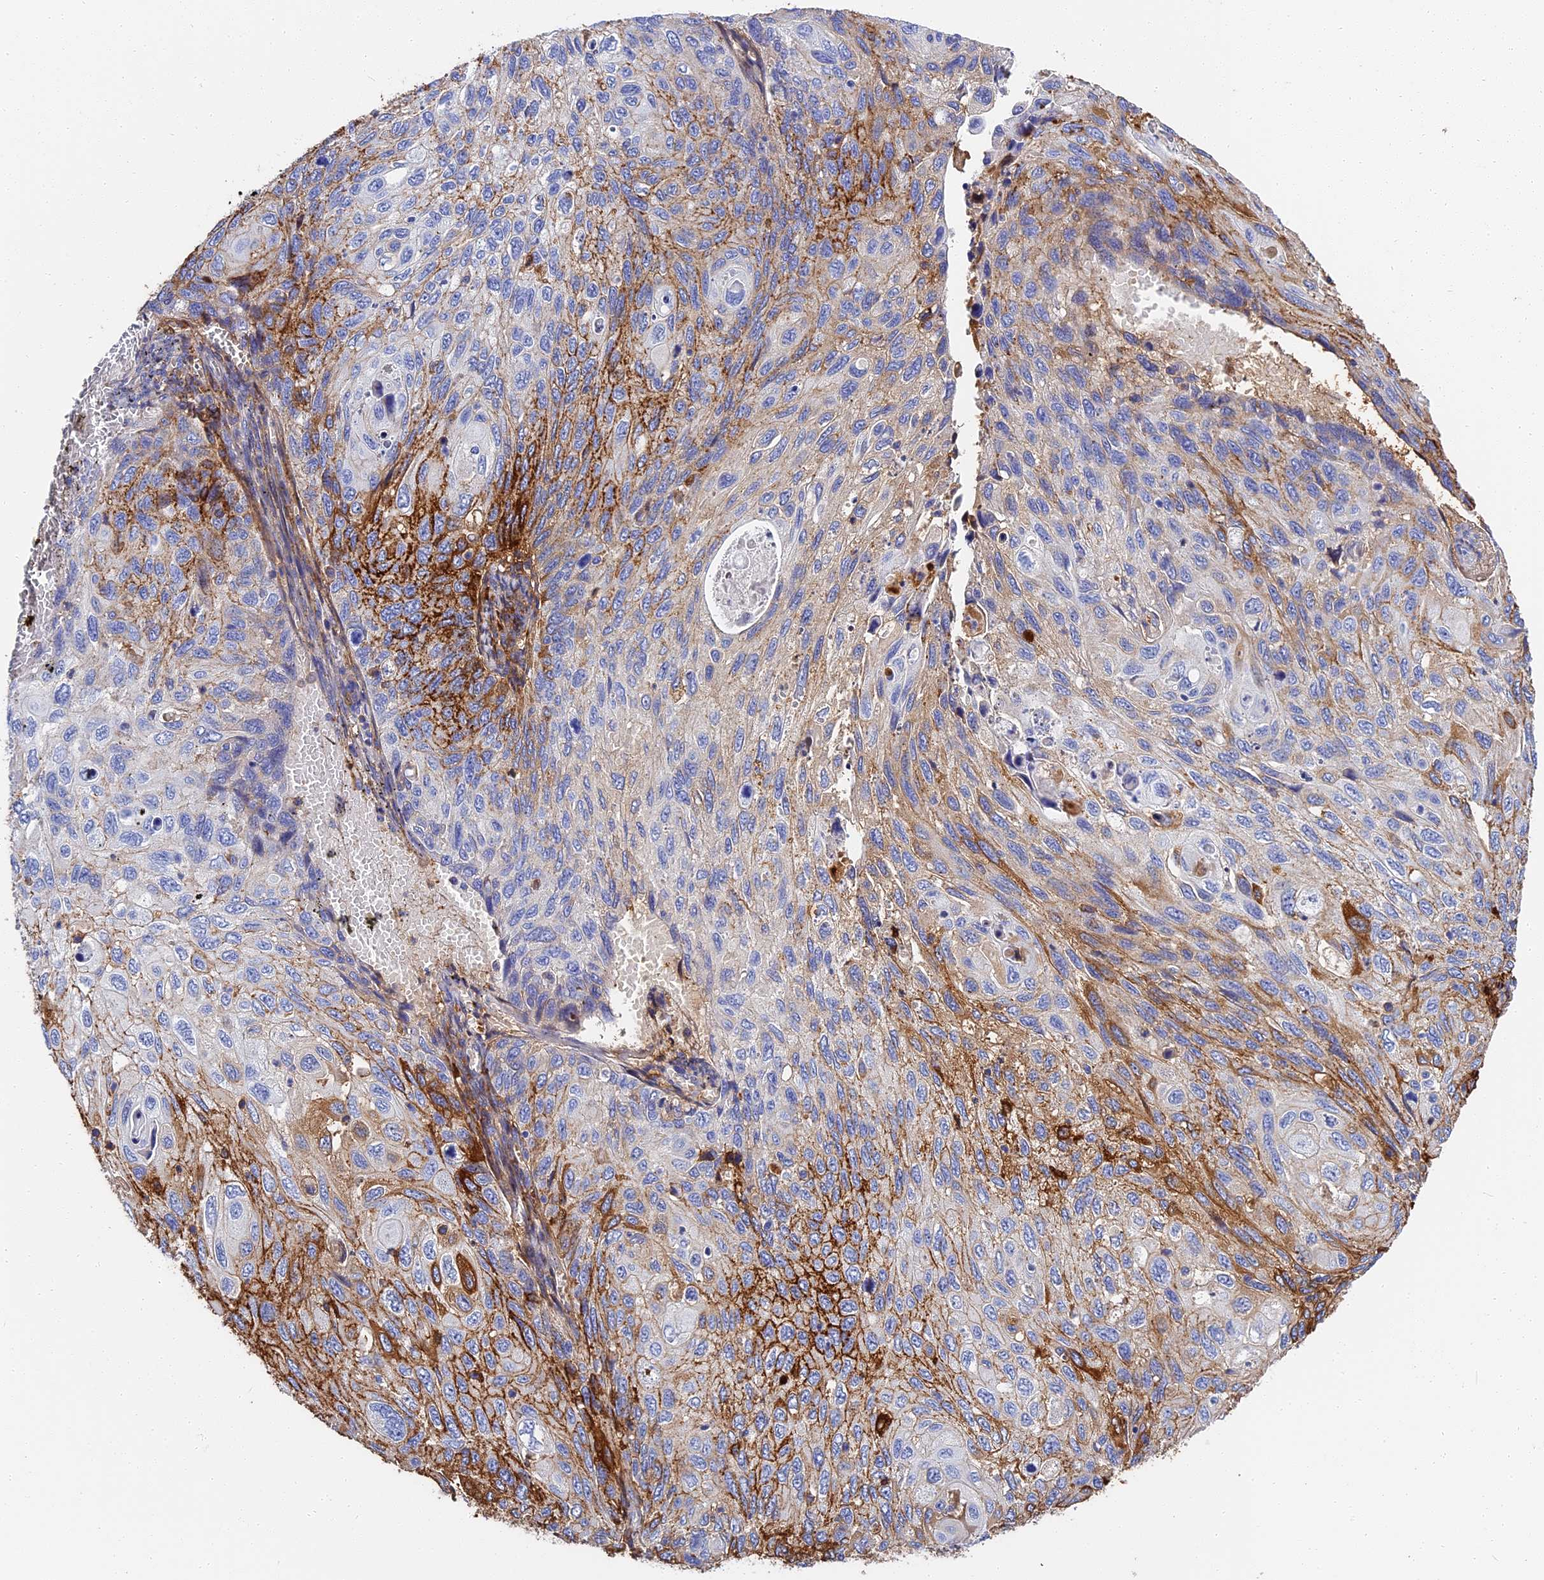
{"staining": {"intensity": "moderate", "quantity": "25%-75%", "location": "cytoplasmic/membranous"}, "tissue": "cervical cancer", "cell_type": "Tumor cells", "image_type": "cancer", "snomed": [{"axis": "morphology", "description": "Squamous cell carcinoma, NOS"}, {"axis": "topography", "description": "Cervix"}], "caption": "Human cervical cancer (squamous cell carcinoma) stained for a protein (brown) displays moderate cytoplasmic/membranous positive staining in approximately 25%-75% of tumor cells.", "gene": "ITIH1", "patient": {"sex": "female", "age": 70}}